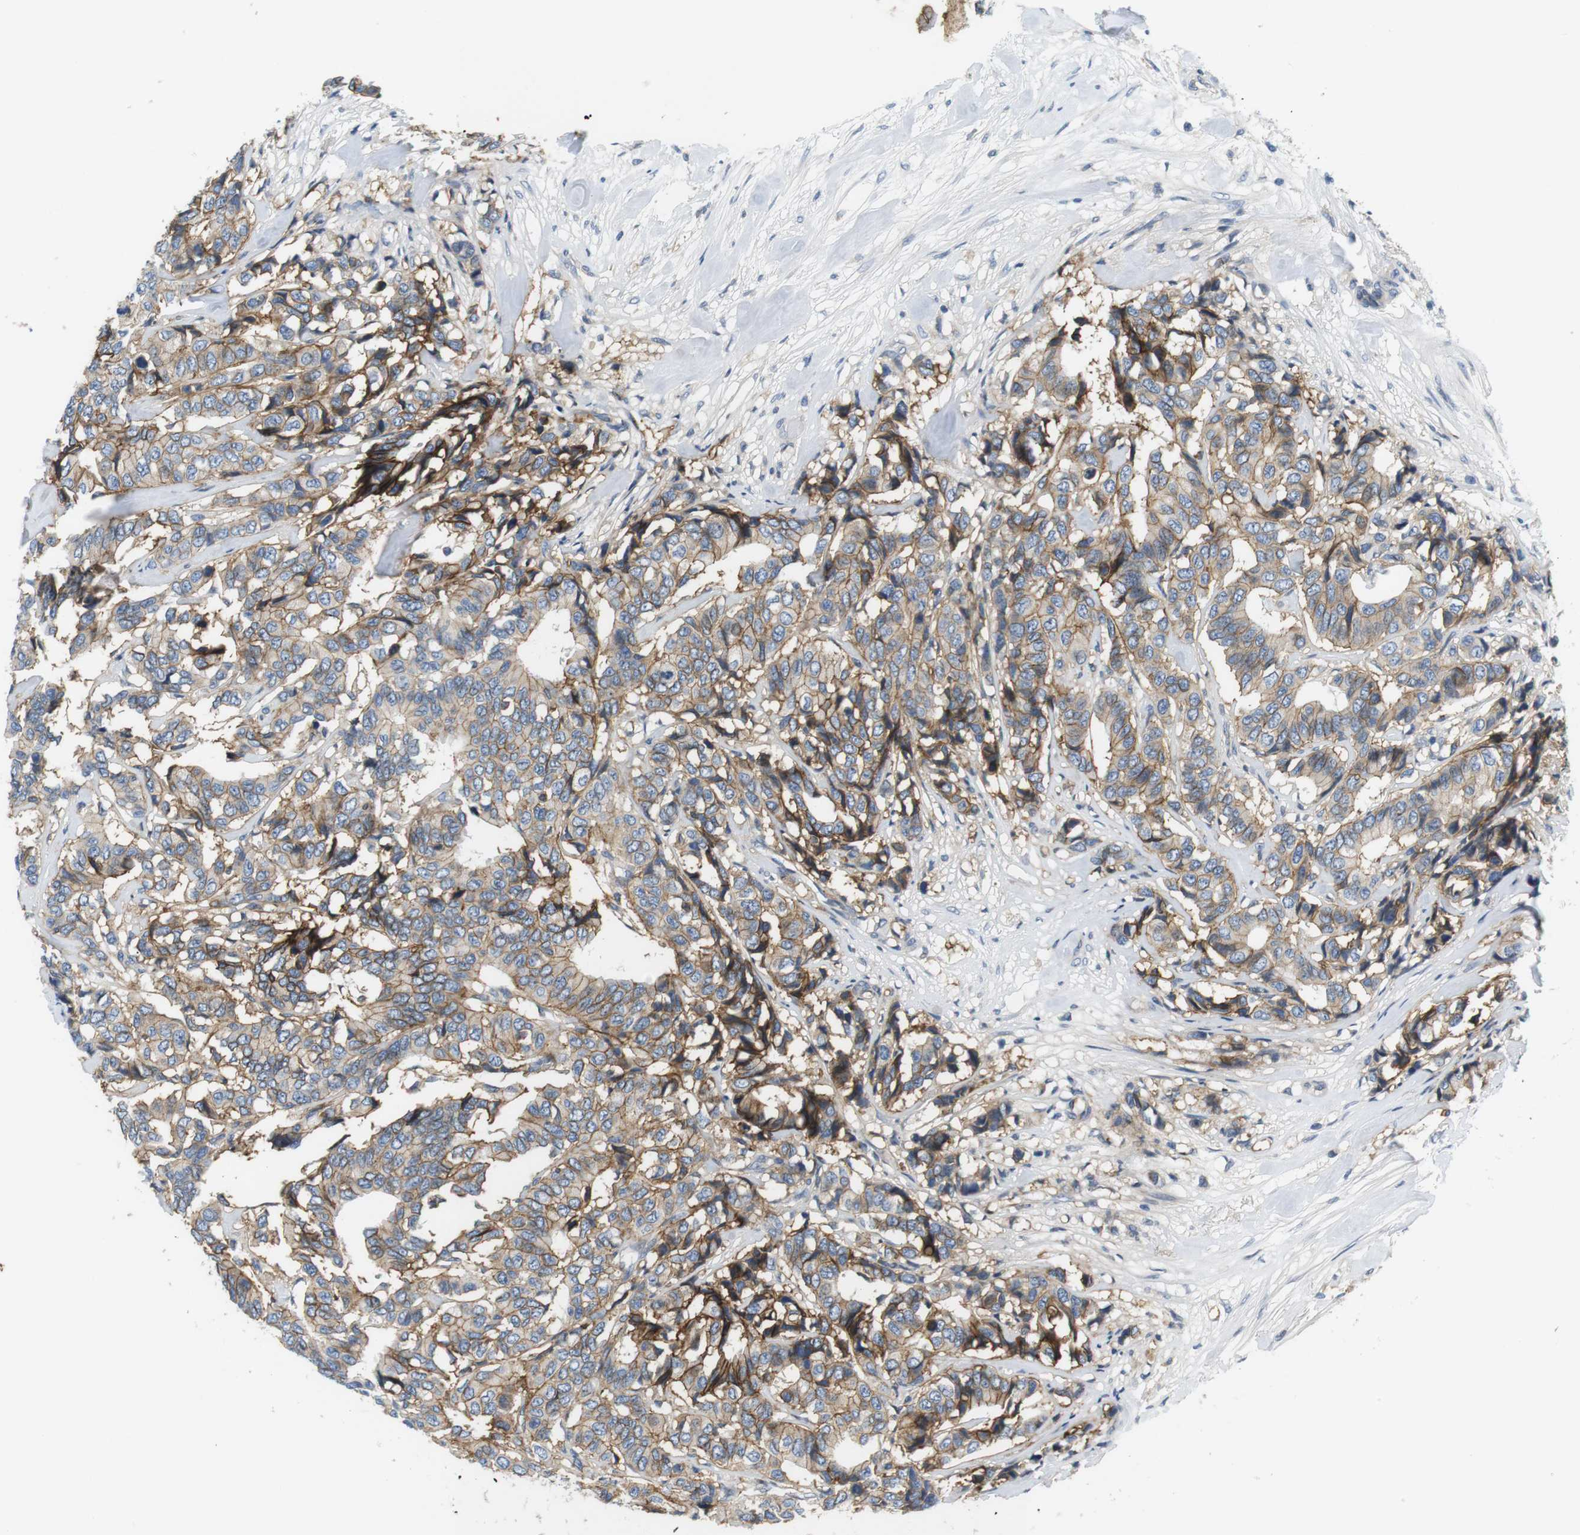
{"staining": {"intensity": "moderate", "quantity": ">75%", "location": "cytoplasmic/membranous"}, "tissue": "breast cancer", "cell_type": "Tumor cells", "image_type": "cancer", "snomed": [{"axis": "morphology", "description": "Duct carcinoma"}, {"axis": "topography", "description": "Breast"}], "caption": "High-magnification brightfield microscopy of breast cancer stained with DAB (3,3'-diaminobenzidine) (brown) and counterstained with hematoxylin (blue). tumor cells exhibit moderate cytoplasmic/membranous staining is present in about>75% of cells.", "gene": "SLC30A1", "patient": {"sex": "female", "age": 87}}